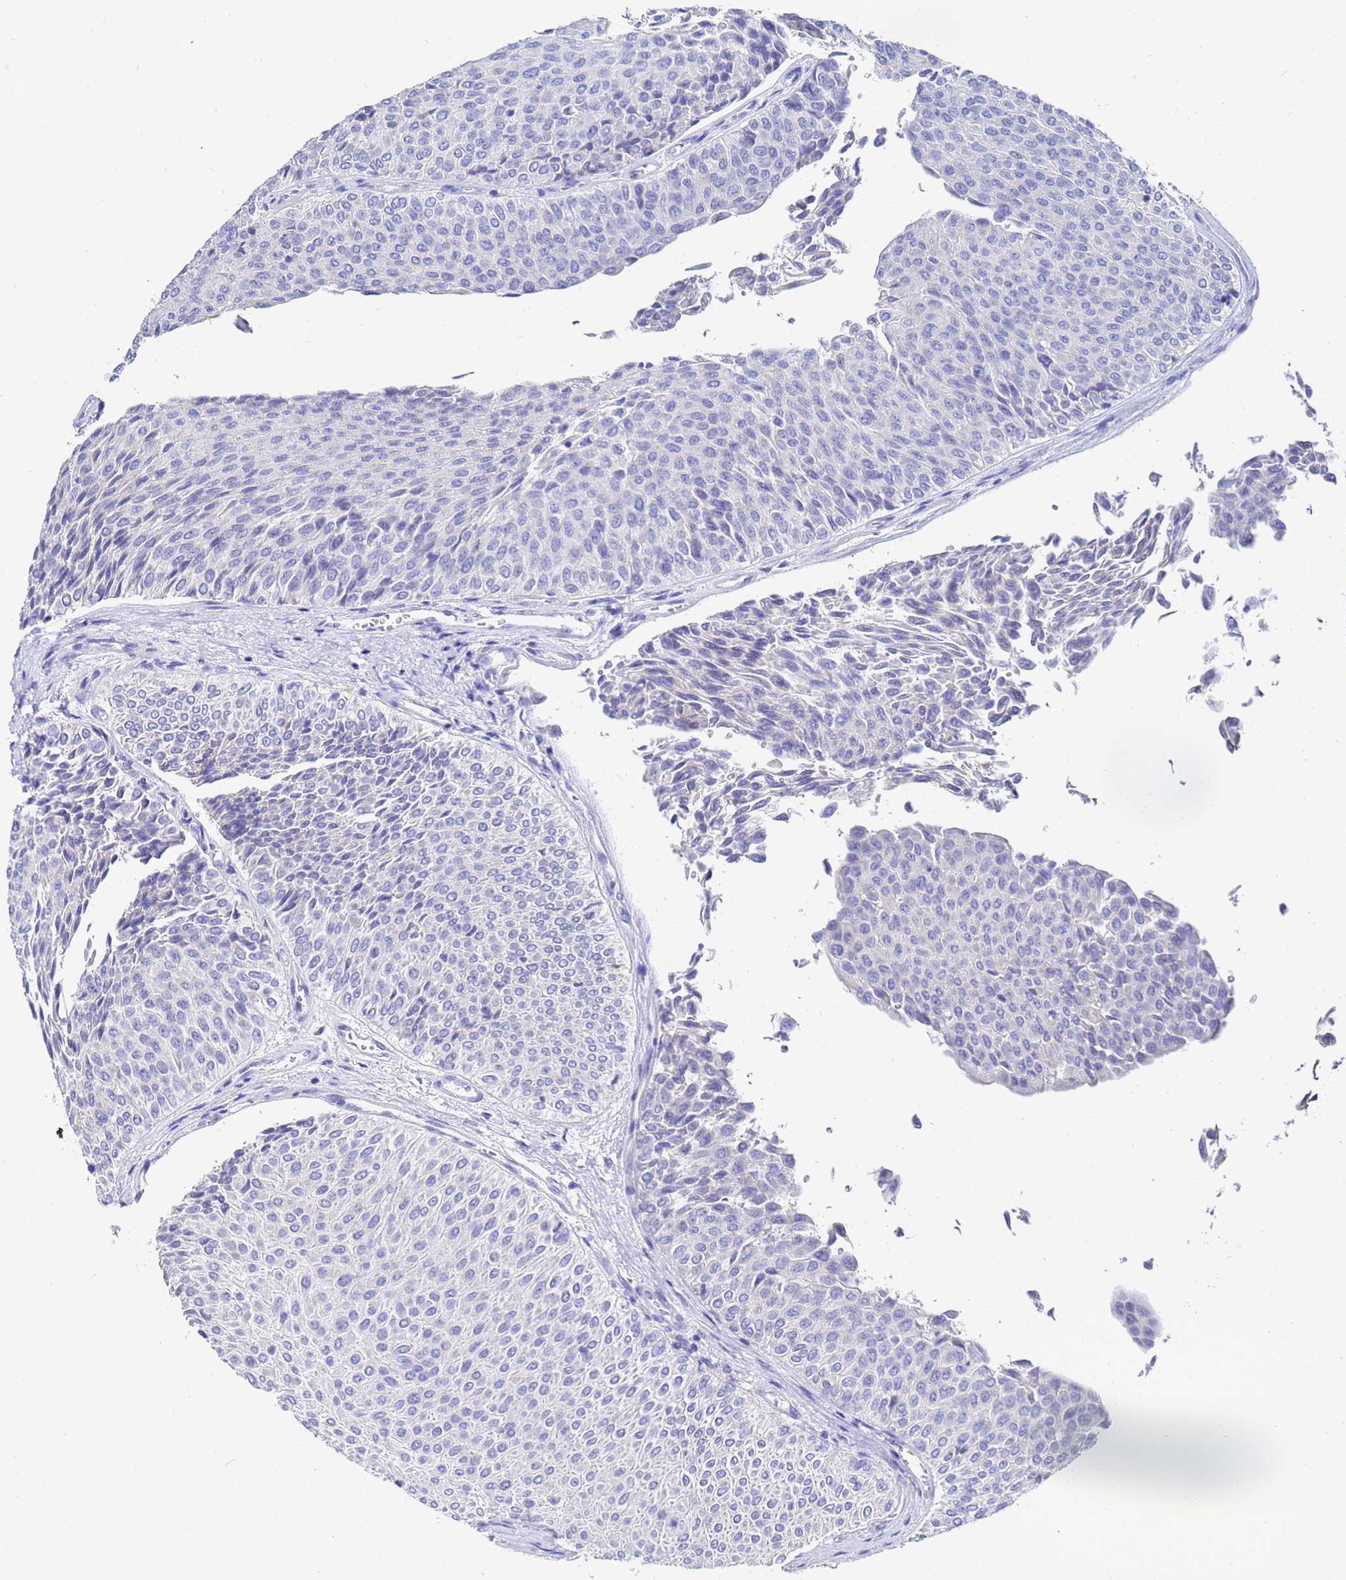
{"staining": {"intensity": "negative", "quantity": "none", "location": "none"}, "tissue": "urothelial cancer", "cell_type": "Tumor cells", "image_type": "cancer", "snomed": [{"axis": "morphology", "description": "Urothelial carcinoma, Low grade"}, {"axis": "topography", "description": "Urinary bladder"}], "caption": "A high-resolution histopathology image shows IHC staining of urothelial cancer, which exhibits no significant expression in tumor cells.", "gene": "C2orf72", "patient": {"sex": "male", "age": 78}}